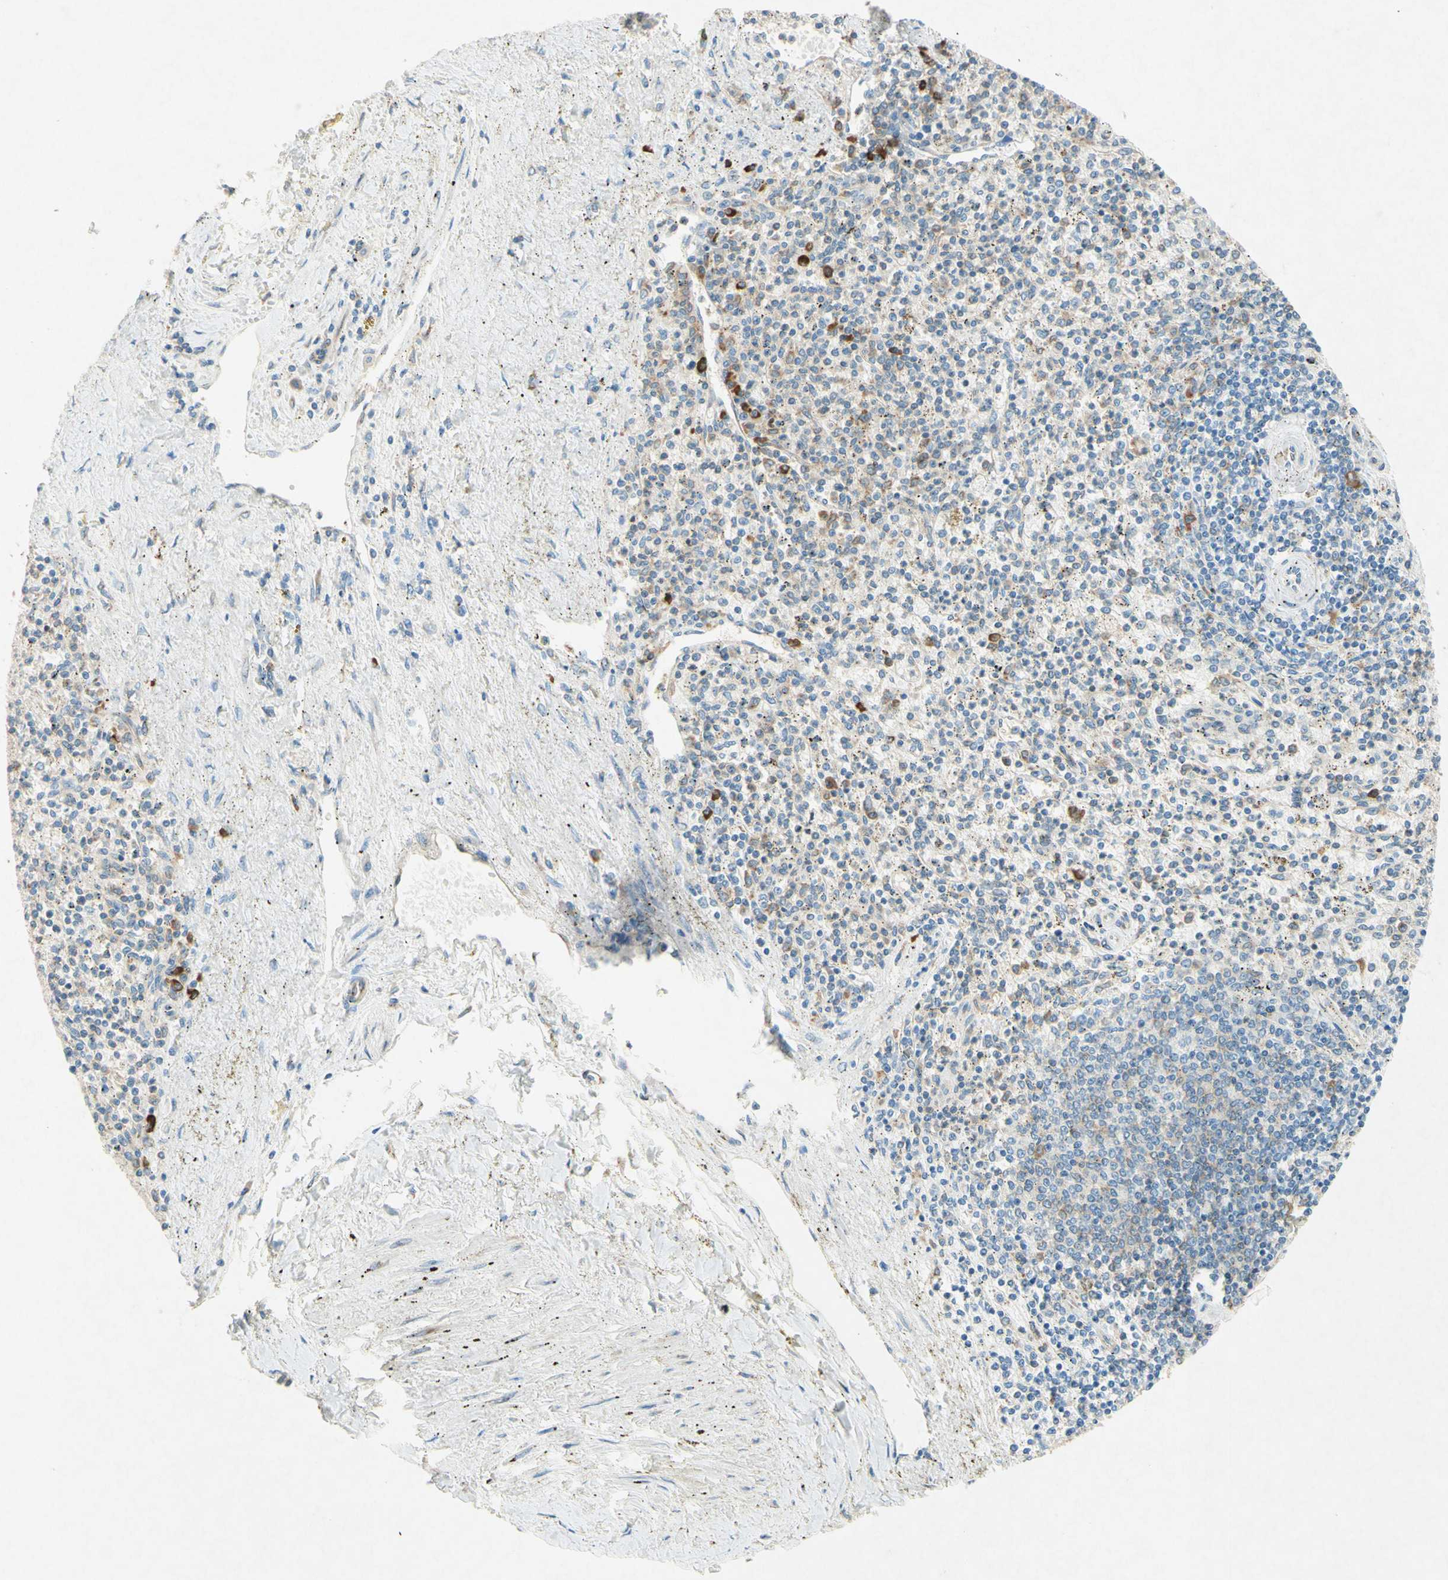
{"staining": {"intensity": "weak", "quantity": "25%-75%", "location": "cytoplasmic/membranous"}, "tissue": "spleen", "cell_type": "Cells in red pulp", "image_type": "normal", "snomed": [{"axis": "morphology", "description": "Normal tissue, NOS"}, {"axis": "topography", "description": "Spleen"}], "caption": "Cells in red pulp exhibit low levels of weak cytoplasmic/membranous staining in approximately 25%-75% of cells in benign human spleen.", "gene": "PABPC1", "patient": {"sex": "male", "age": 72}}